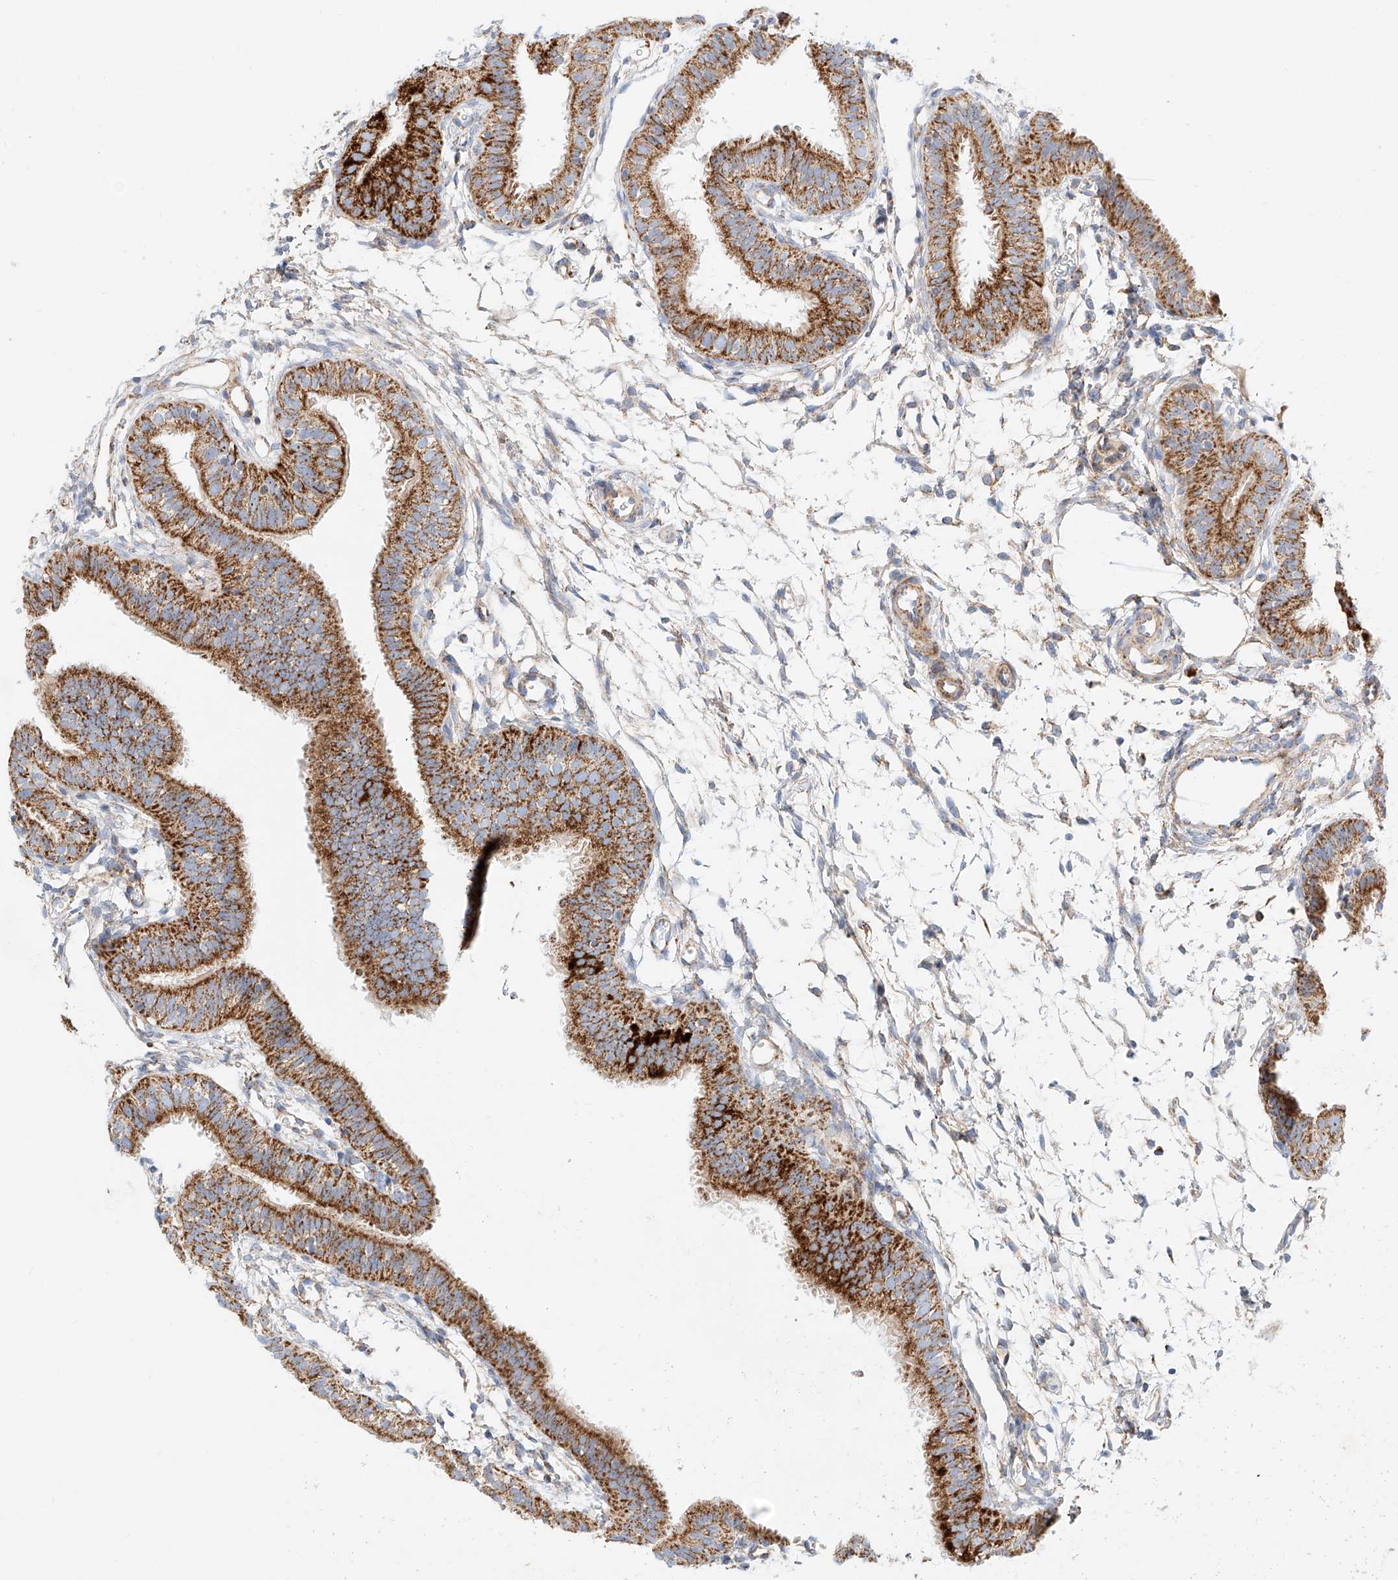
{"staining": {"intensity": "strong", "quantity": ">75%", "location": "cytoplasmic/membranous"}, "tissue": "fallopian tube", "cell_type": "Glandular cells", "image_type": "normal", "snomed": [{"axis": "morphology", "description": "Normal tissue, NOS"}, {"axis": "topography", "description": "Fallopian tube"}], "caption": "Immunohistochemical staining of normal human fallopian tube displays strong cytoplasmic/membranous protein positivity in approximately >75% of glandular cells. The staining is performed using DAB brown chromogen to label protein expression. The nuclei are counter-stained blue using hematoxylin.", "gene": "CST9", "patient": {"sex": "female", "age": 35}}